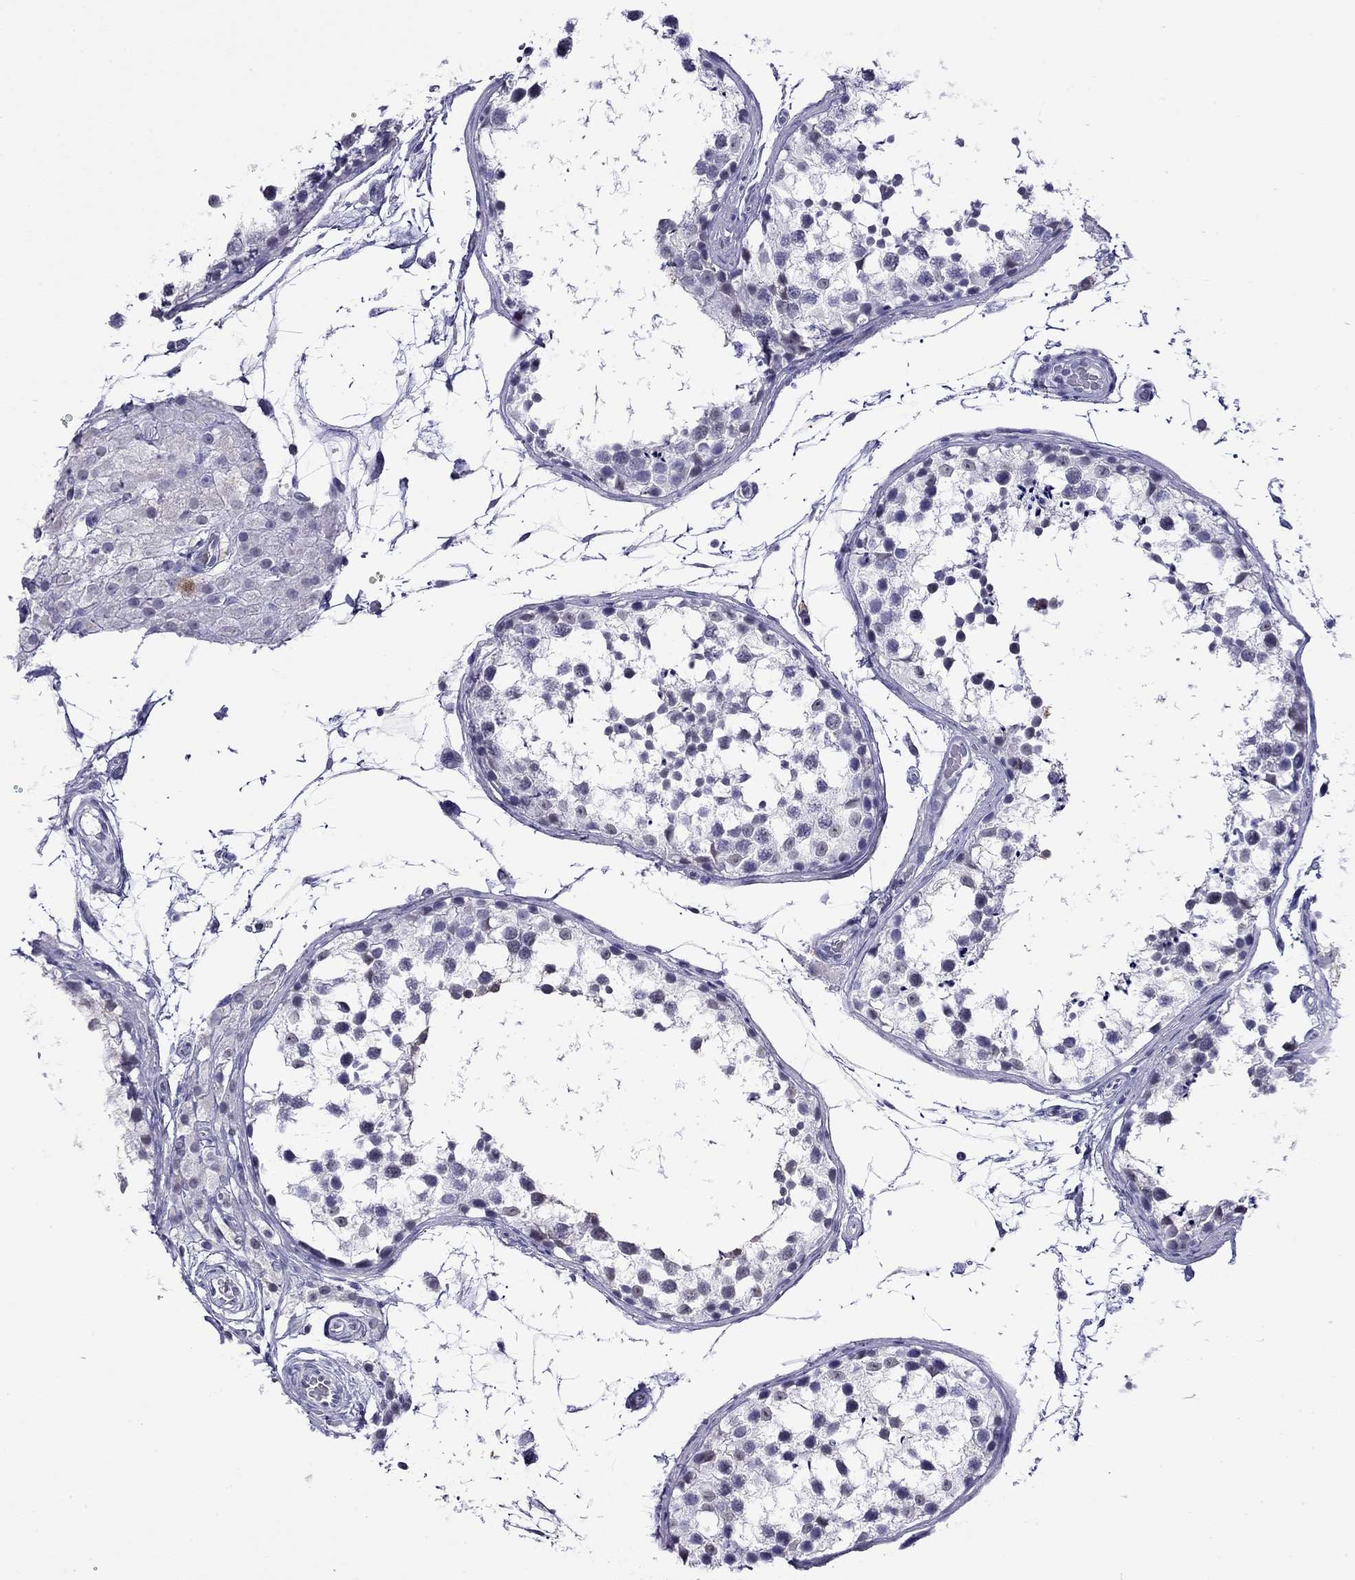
{"staining": {"intensity": "negative", "quantity": "none", "location": "none"}, "tissue": "testis", "cell_type": "Cells in seminiferous ducts", "image_type": "normal", "snomed": [{"axis": "morphology", "description": "Normal tissue, NOS"}, {"axis": "morphology", "description": "Seminoma, NOS"}, {"axis": "topography", "description": "Testis"}], "caption": "Histopathology image shows no significant protein expression in cells in seminiferous ducts of benign testis. (Stains: DAB IHC with hematoxylin counter stain, Microscopy: brightfield microscopy at high magnification).", "gene": "SLC30A8", "patient": {"sex": "male", "age": 65}}